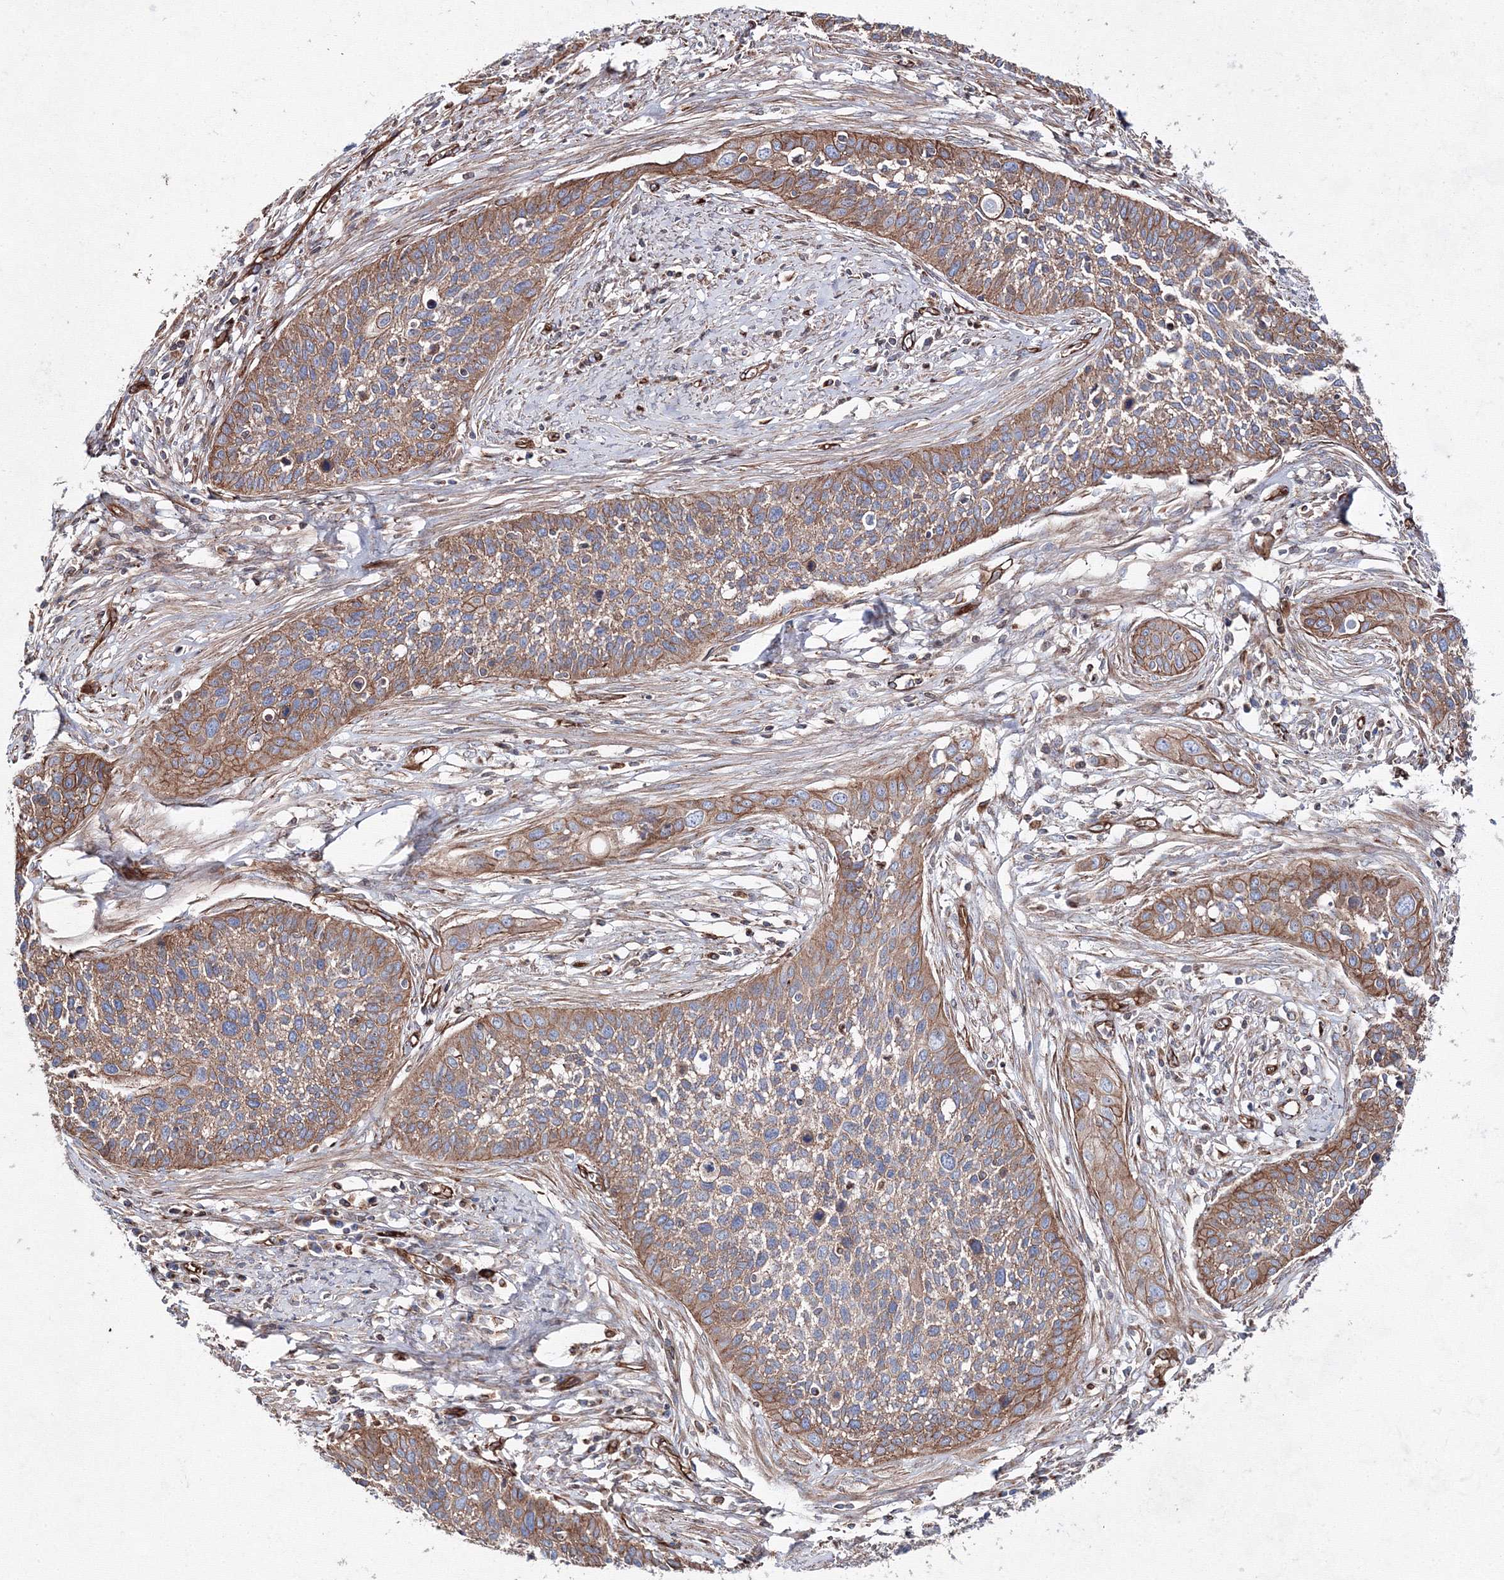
{"staining": {"intensity": "moderate", "quantity": ">75%", "location": "cytoplasmic/membranous"}, "tissue": "cervical cancer", "cell_type": "Tumor cells", "image_type": "cancer", "snomed": [{"axis": "morphology", "description": "Squamous cell carcinoma, NOS"}, {"axis": "topography", "description": "Cervix"}], "caption": "This is a micrograph of immunohistochemistry staining of cervical cancer (squamous cell carcinoma), which shows moderate positivity in the cytoplasmic/membranous of tumor cells.", "gene": "ANKRD37", "patient": {"sex": "female", "age": 34}}